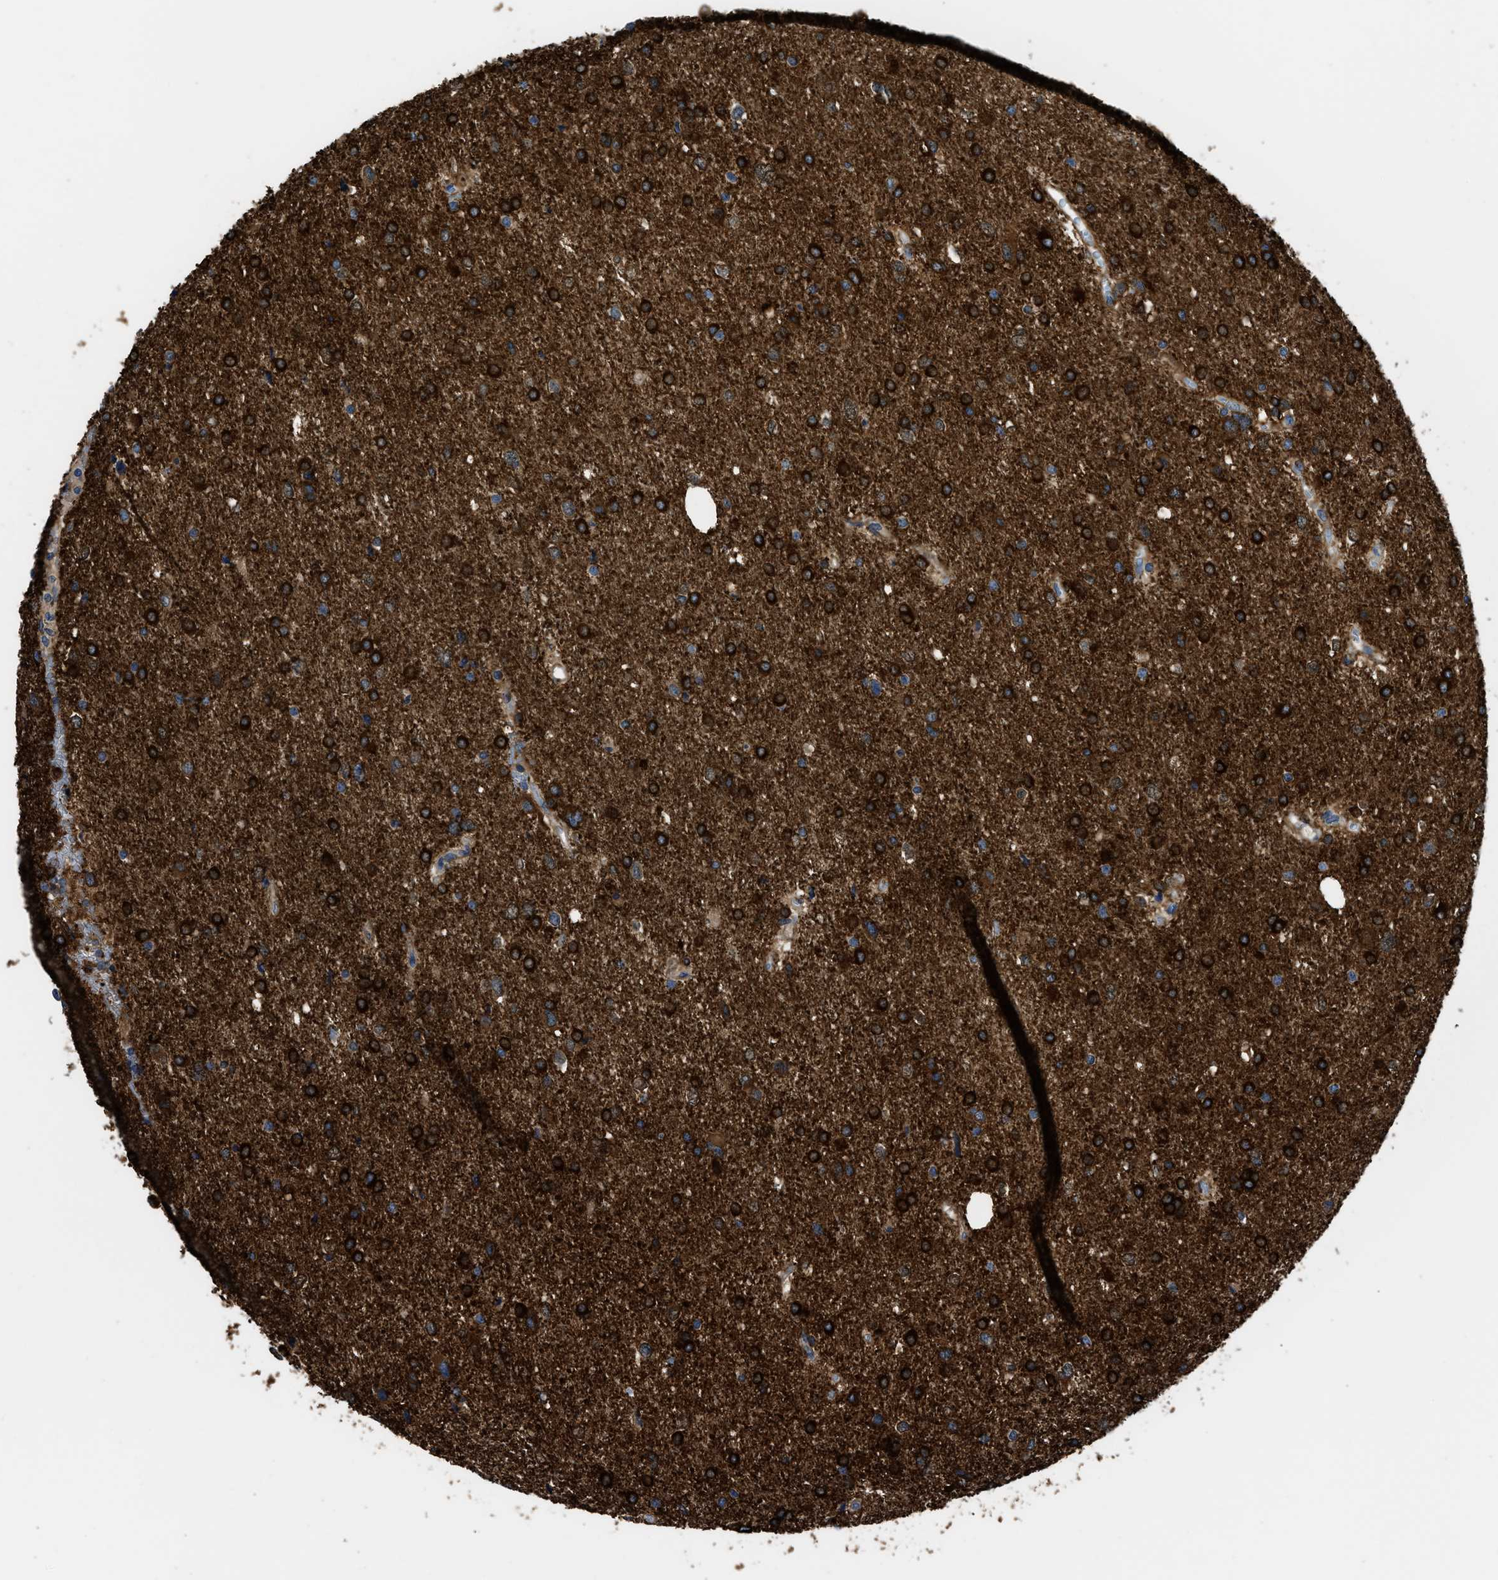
{"staining": {"intensity": "strong", "quantity": ">75%", "location": "cytoplasmic/membranous"}, "tissue": "glioma", "cell_type": "Tumor cells", "image_type": "cancer", "snomed": [{"axis": "morphology", "description": "Glioma, malignant, Low grade"}, {"axis": "topography", "description": "Brain"}], "caption": "High-power microscopy captured an immunohistochemistry photomicrograph of glioma, revealing strong cytoplasmic/membranous staining in about >75% of tumor cells. (DAB = brown stain, brightfield microscopy at high magnification).", "gene": "ZSWIM5", "patient": {"sex": "female", "age": 37}}